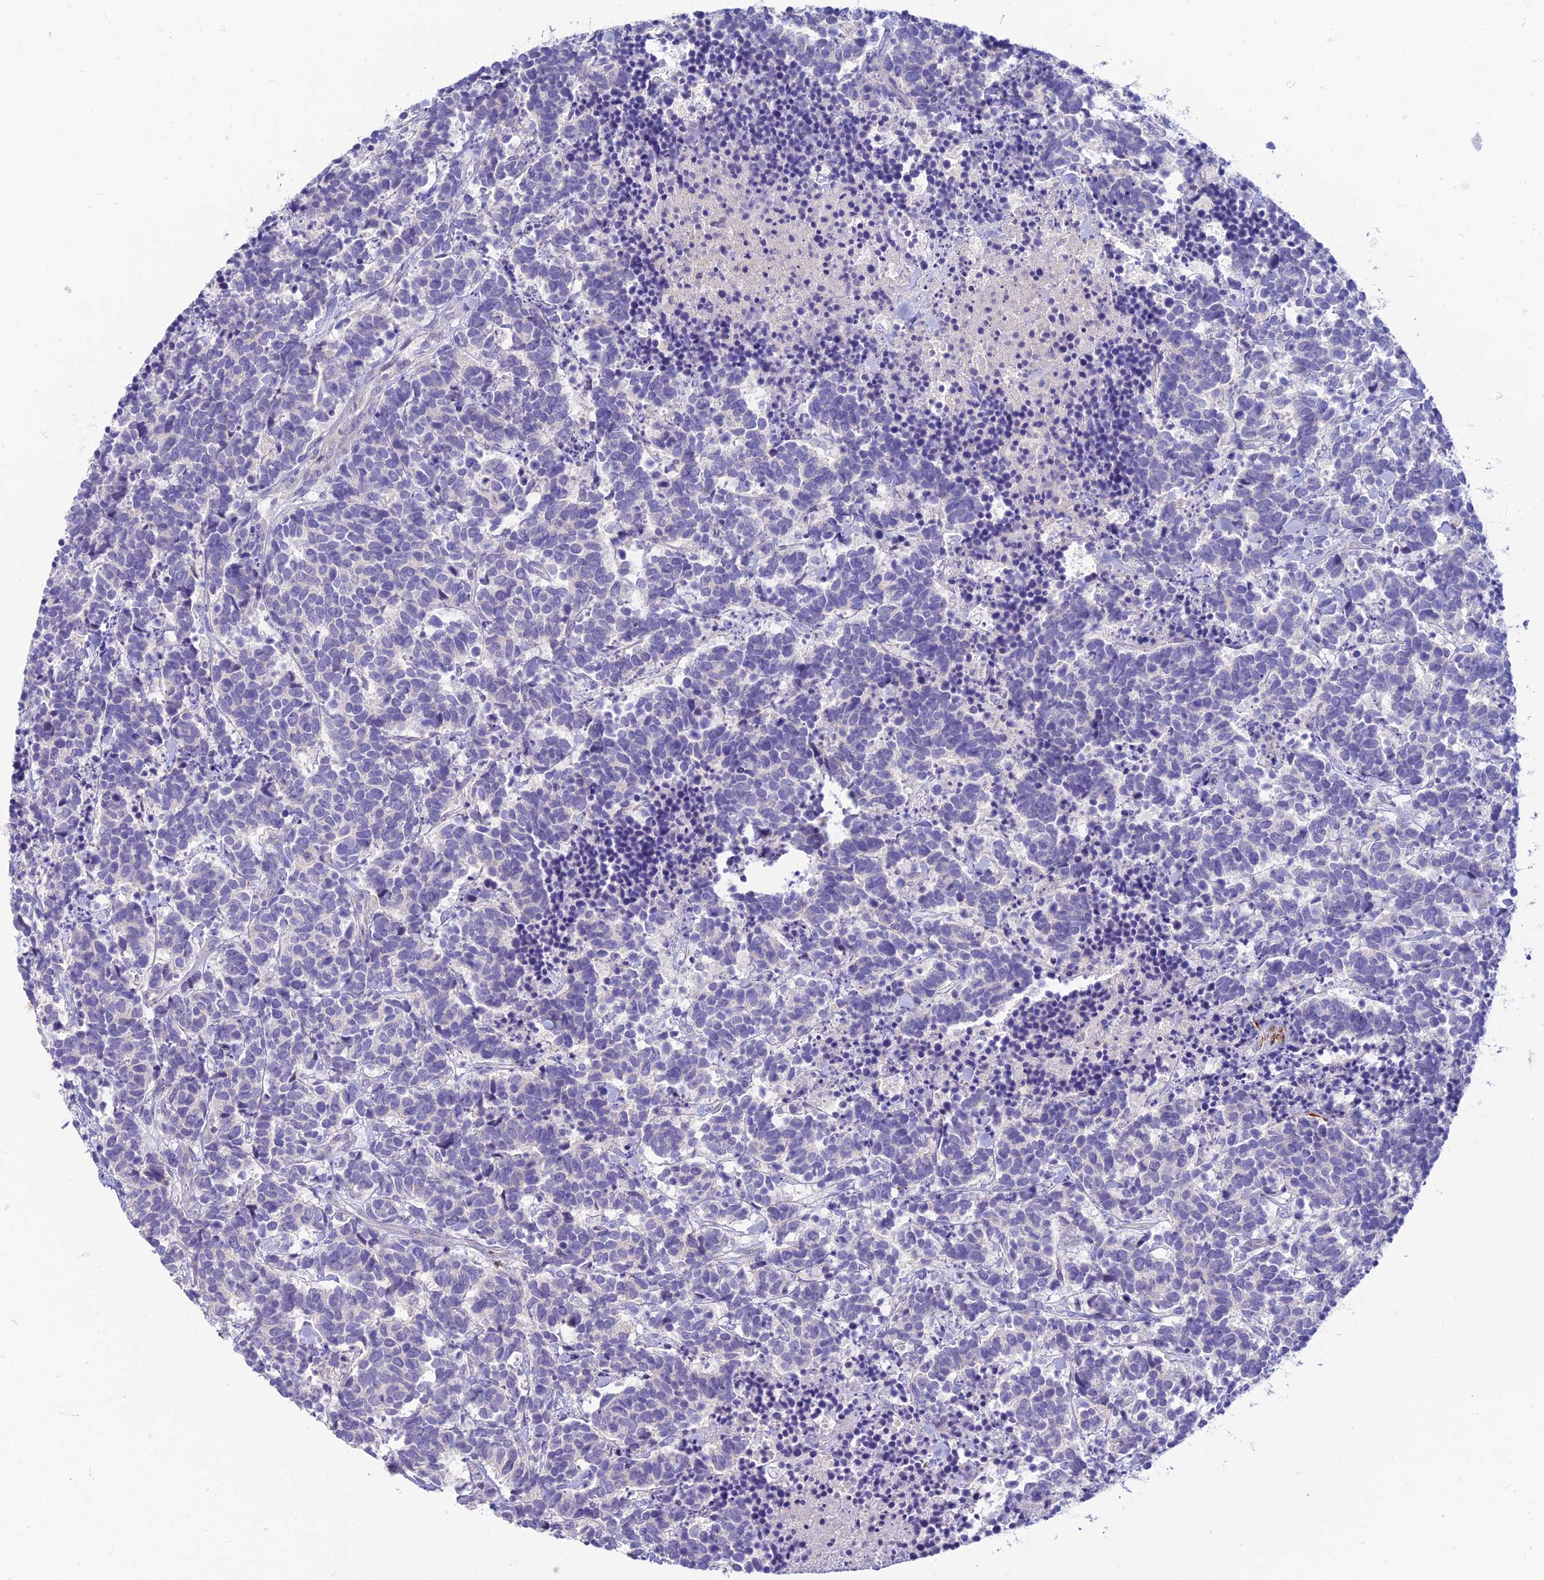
{"staining": {"intensity": "negative", "quantity": "none", "location": "none"}, "tissue": "carcinoid", "cell_type": "Tumor cells", "image_type": "cancer", "snomed": [{"axis": "morphology", "description": "Carcinoma, NOS"}, {"axis": "morphology", "description": "Carcinoid, malignant, NOS"}, {"axis": "topography", "description": "Prostate"}], "caption": "This is a micrograph of immunohistochemistry (IHC) staining of carcinoid, which shows no staining in tumor cells.", "gene": "CLIP4", "patient": {"sex": "male", "age": 57}}